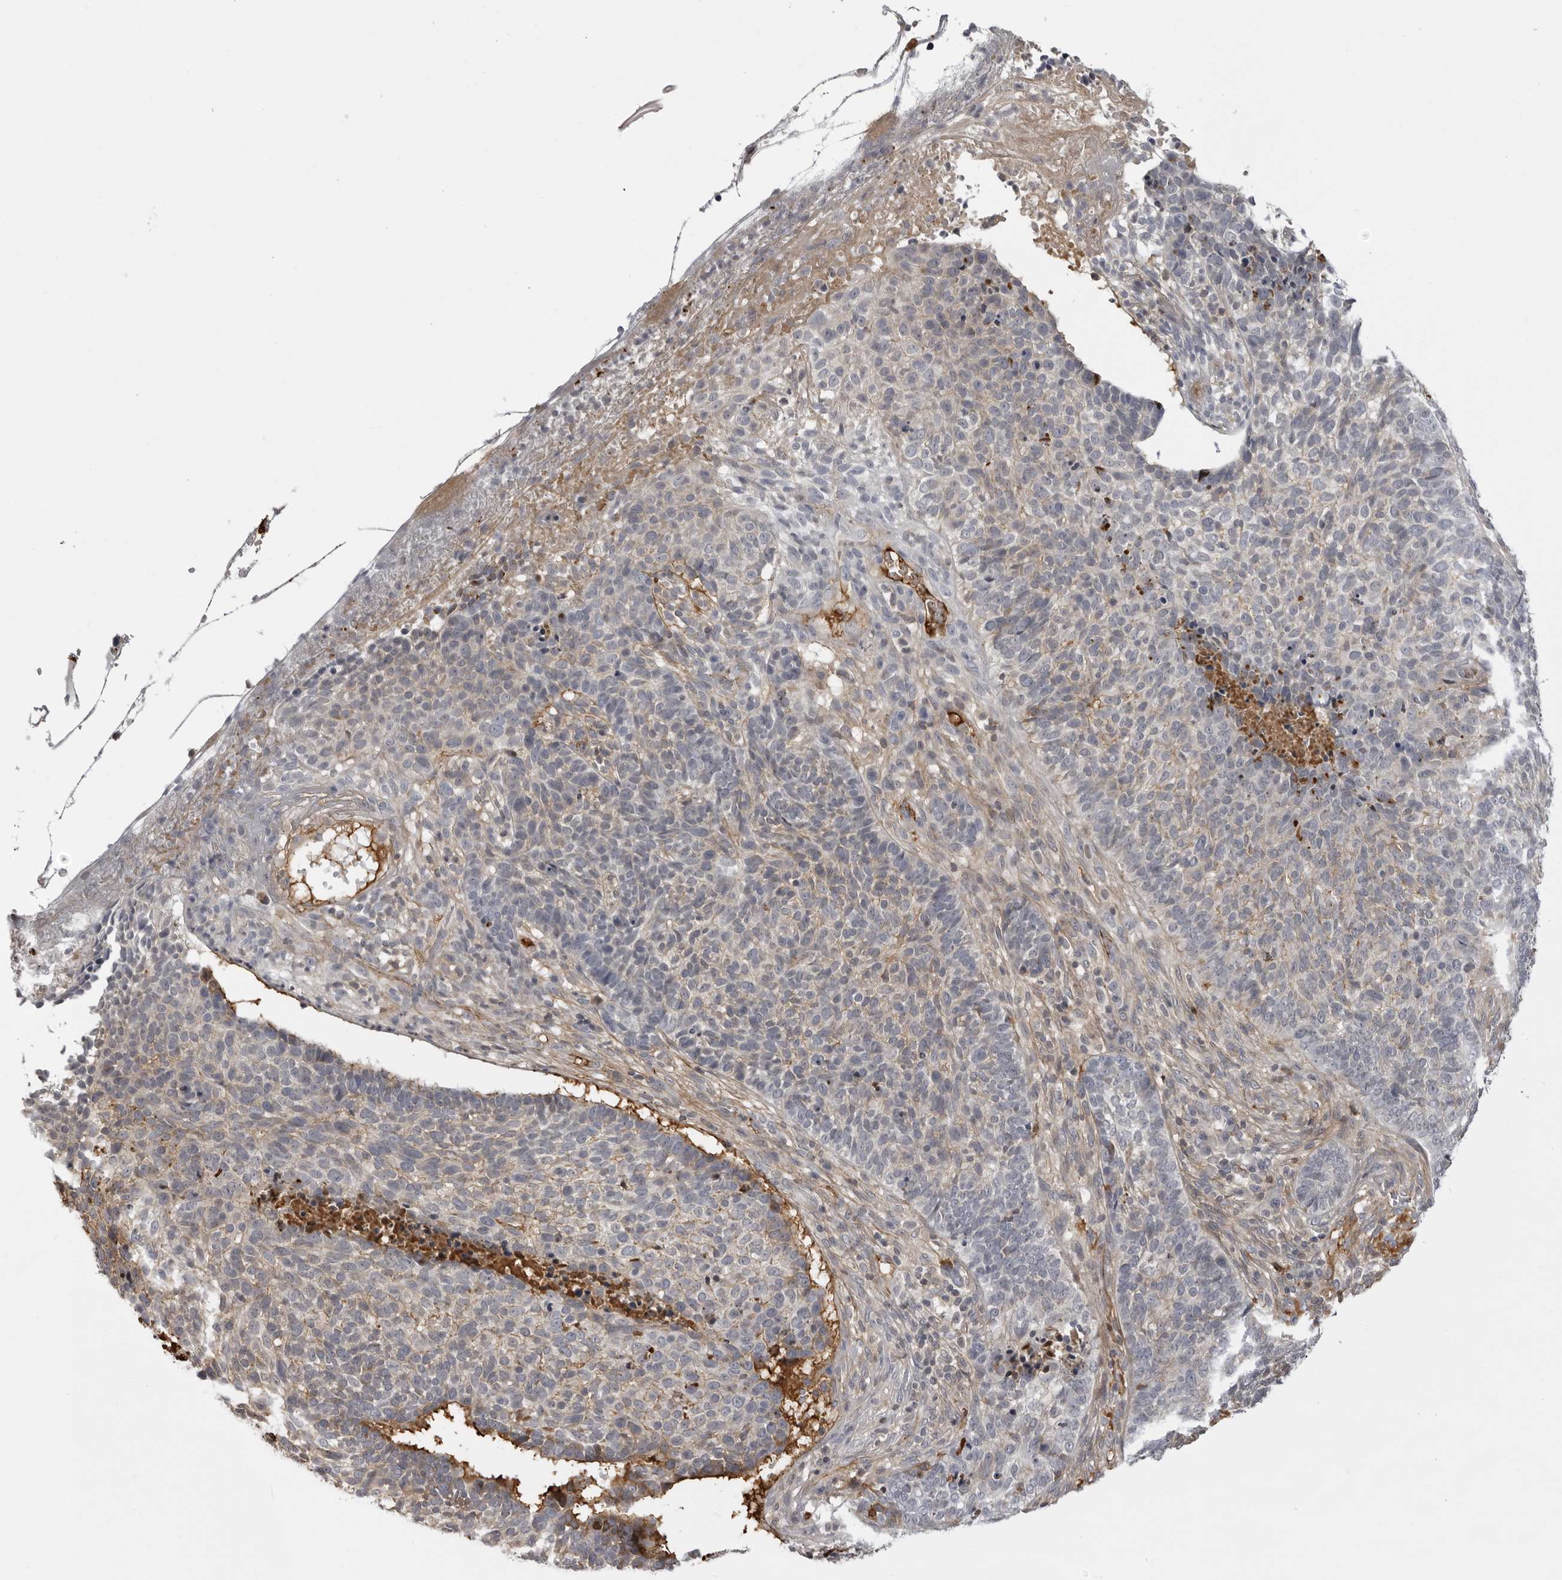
{"staining": {"intensity": "weak", "quantity": "<25%", "location": "cytoplasmic/membranous"}, "tissue": "skin cancer", "cell_type": "Tumor cells", "image_type": "cancer", "snomed": [{"axis": "morphology", "description": "Basal cell carcinoma"}, {"axis": "topography", "description": "Skin"}], "caption": "This is a histopathology image of immunohistochemistry (IHC) staining of basal cell carcinoma (skin), which shows no staining in tumor cells. (Brightfield microscopy of DAB (3,3'-diaminobenzidine) immunohistochemistry at high magnification).", "gene": "PLEKHF2", "patient": {"sex": "male", "age": 85}}